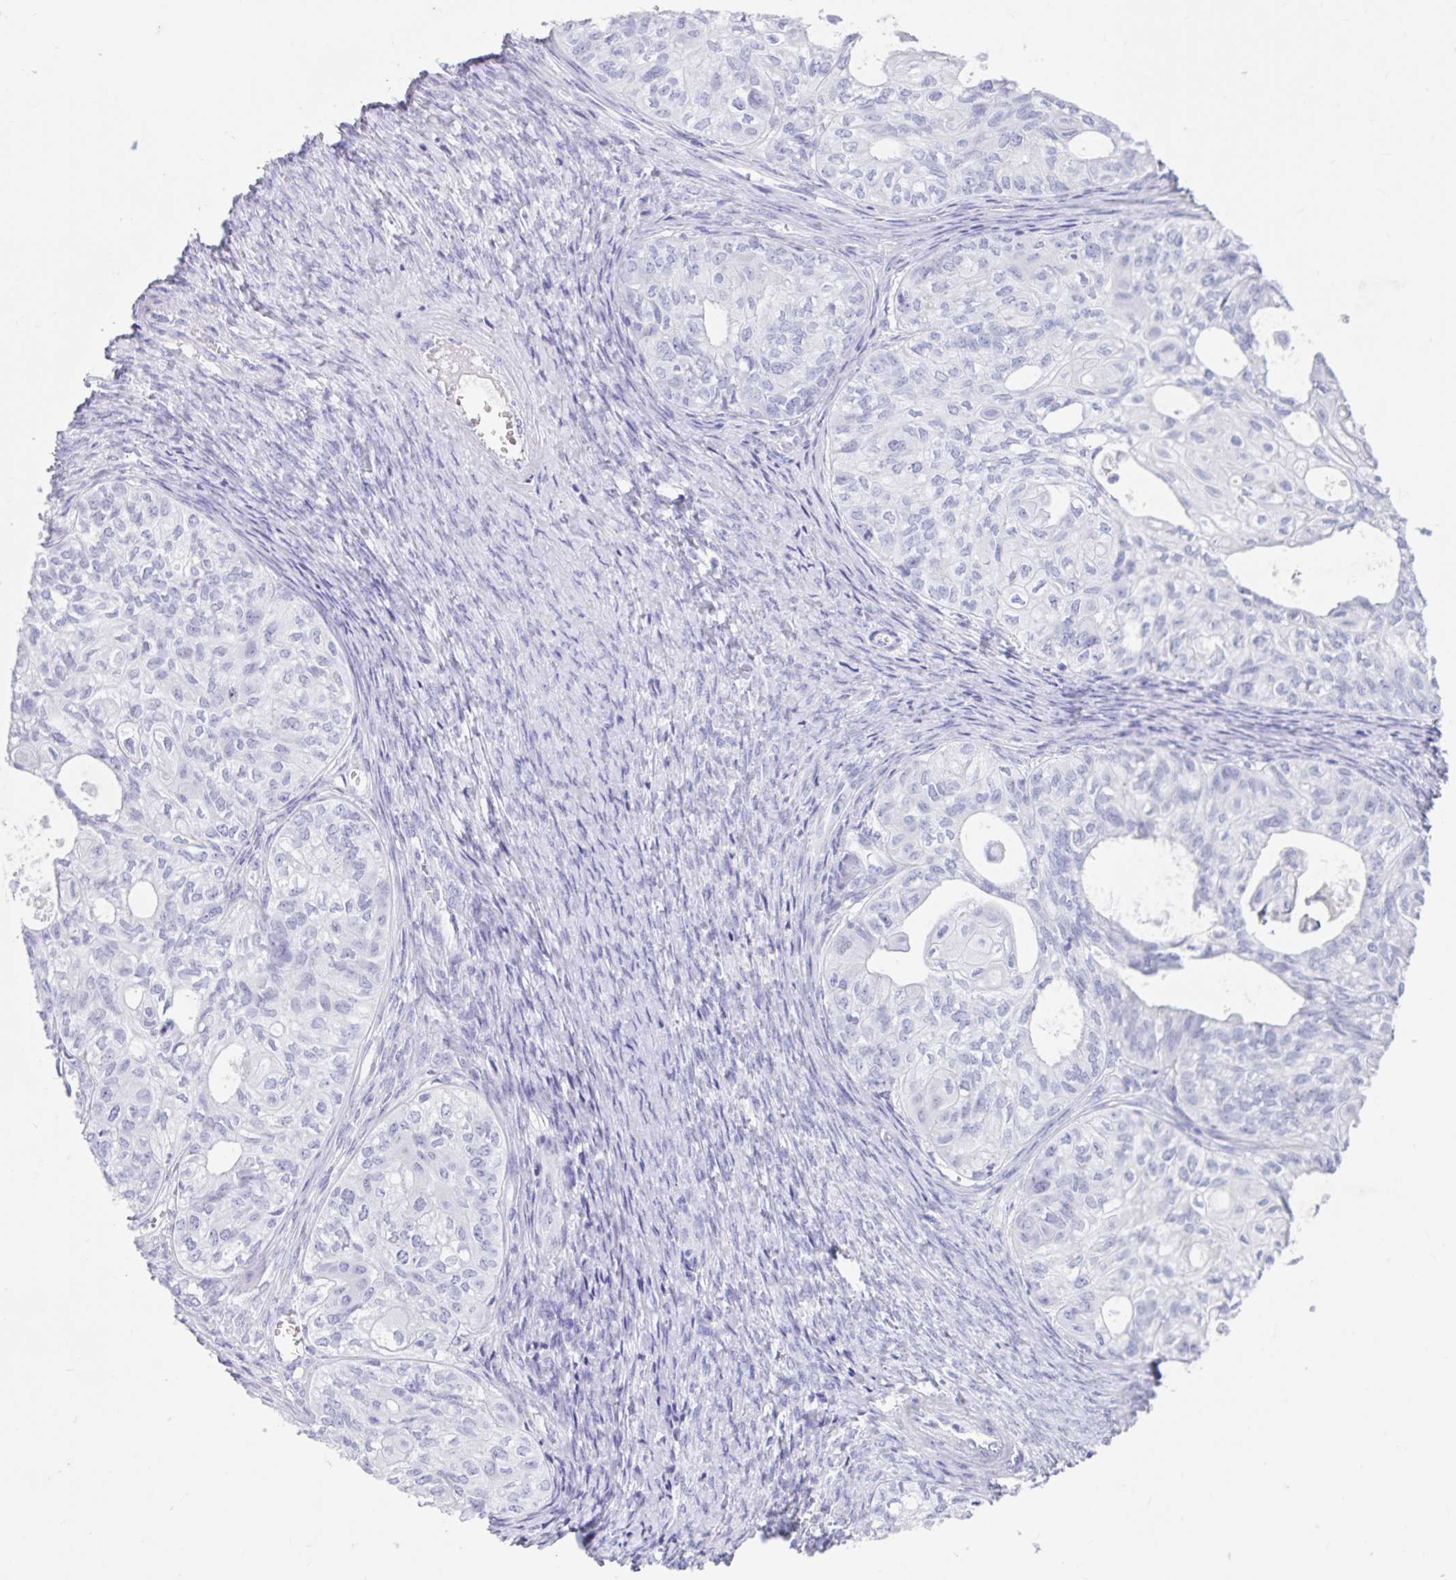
{"staining": {"intensity": "negative", "quantity": "none", "location": "none"}, "tissue": "ovarian cancer", "cell_type": "Tumor cells", "image_type": "cancer", "snomed": [{"axis": "morphology", "description": "Carcinoma, endometroid"}, {"axis": "topography", "description": "Ovary"}], "caption": "Tumor cells show no significant expression in ovarian cancer. The staining was performed using DAB to visualize the protein expression in brown, while the nuclei were stained in blue with hematoxylin (Magnification: 20x).", "gene": "DPEP3", "patient": {"sex": "female", "age": 64}}